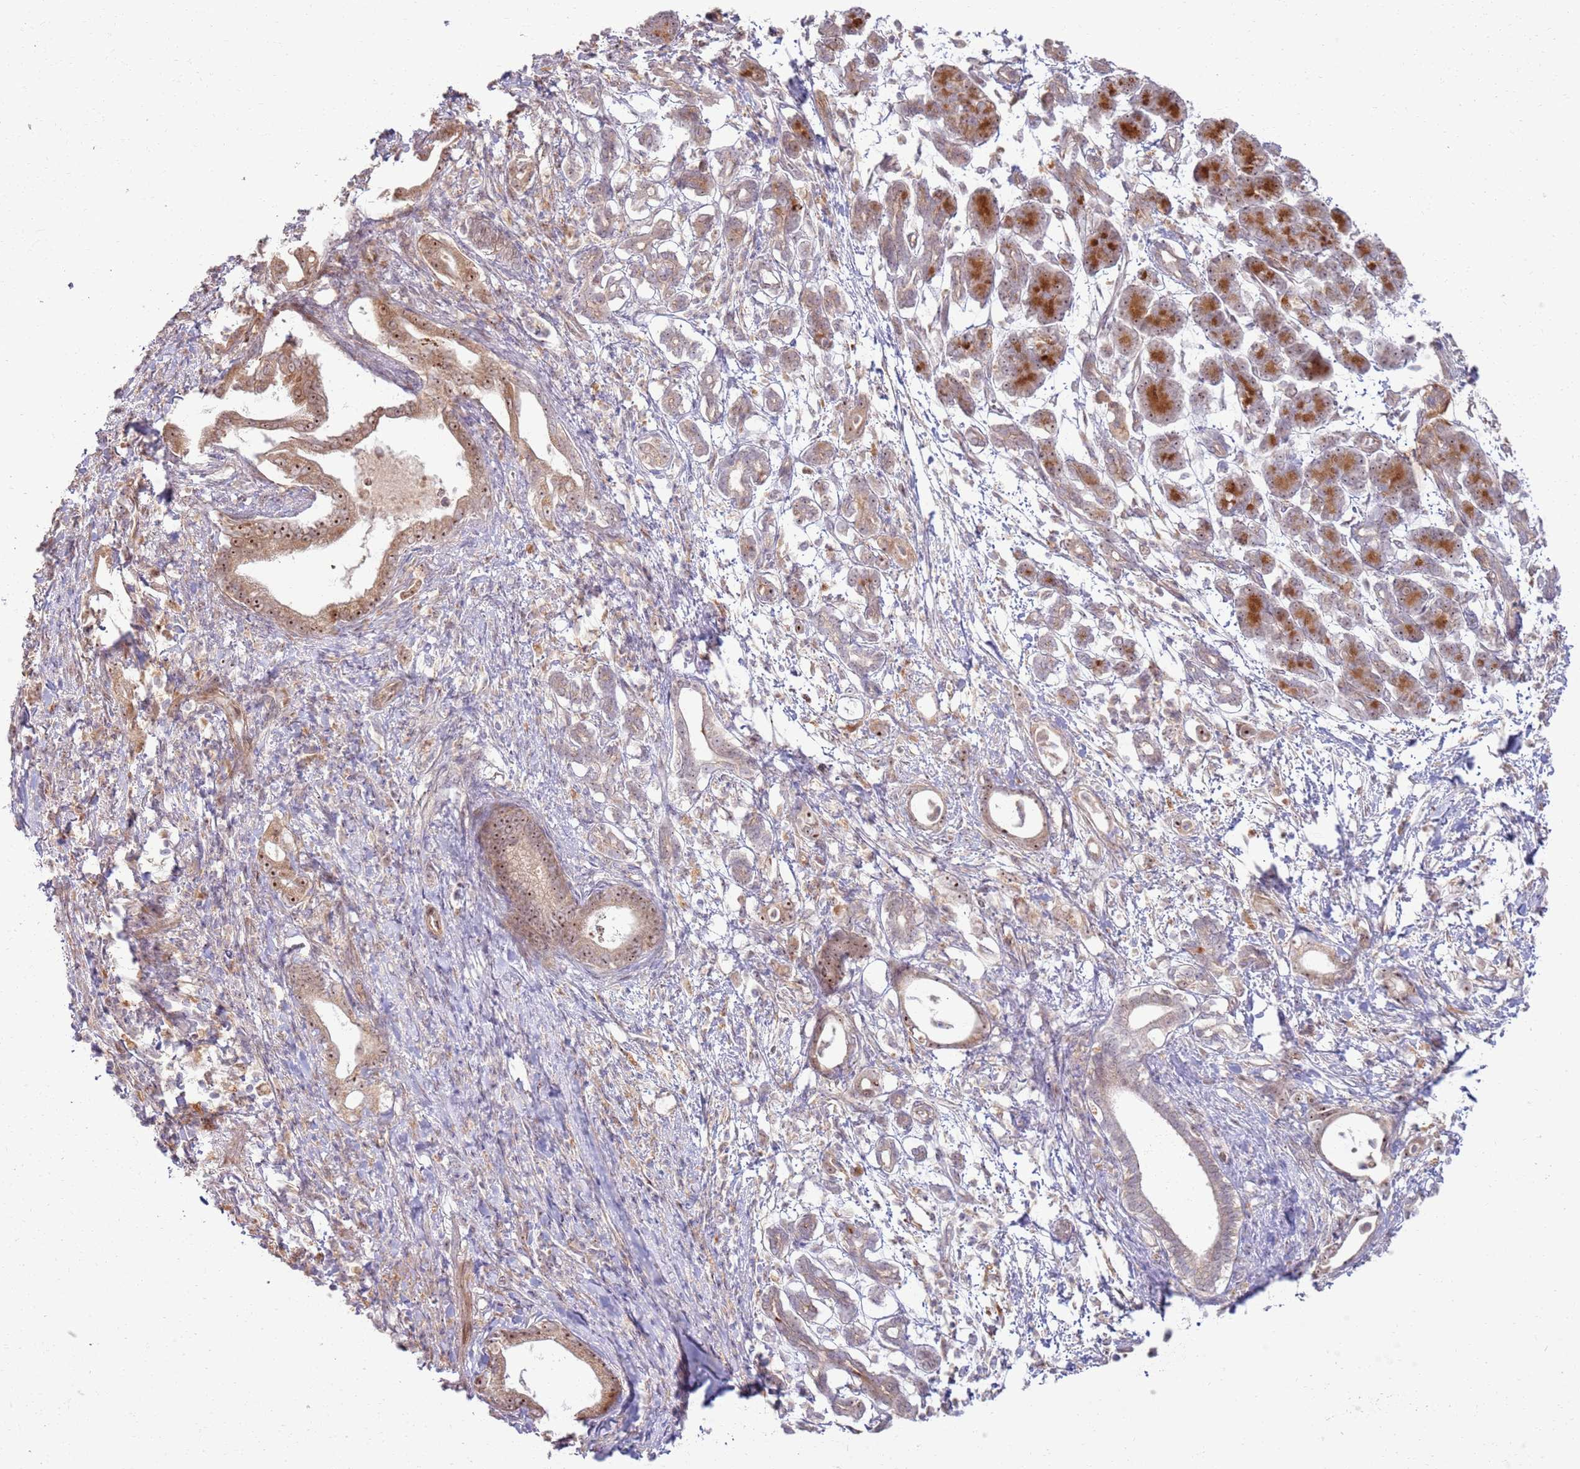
{"staining": {"intensity": "moderate", "quantity": "25%-75%", "location": "cytoplasmic/membranous,nuclear"}, "tissue": "pancreatic cancer", "cell_type": "Tumor cells", "image_type": "cancer", "snomed": [{"axis": "morphology", "description": "Adenocarcinoma, NOS"}, {"axis": "topography", "description": "Pancreas"}], "caption": "Protein staining exhibits moderate cytoplasmic/membranous and nuclear expression in about 25%-75% of tumor cells in adenocarcinoma (pancreatic).", "gene": "CNPY1", "patient": {"sex": "female", "age": 55}}